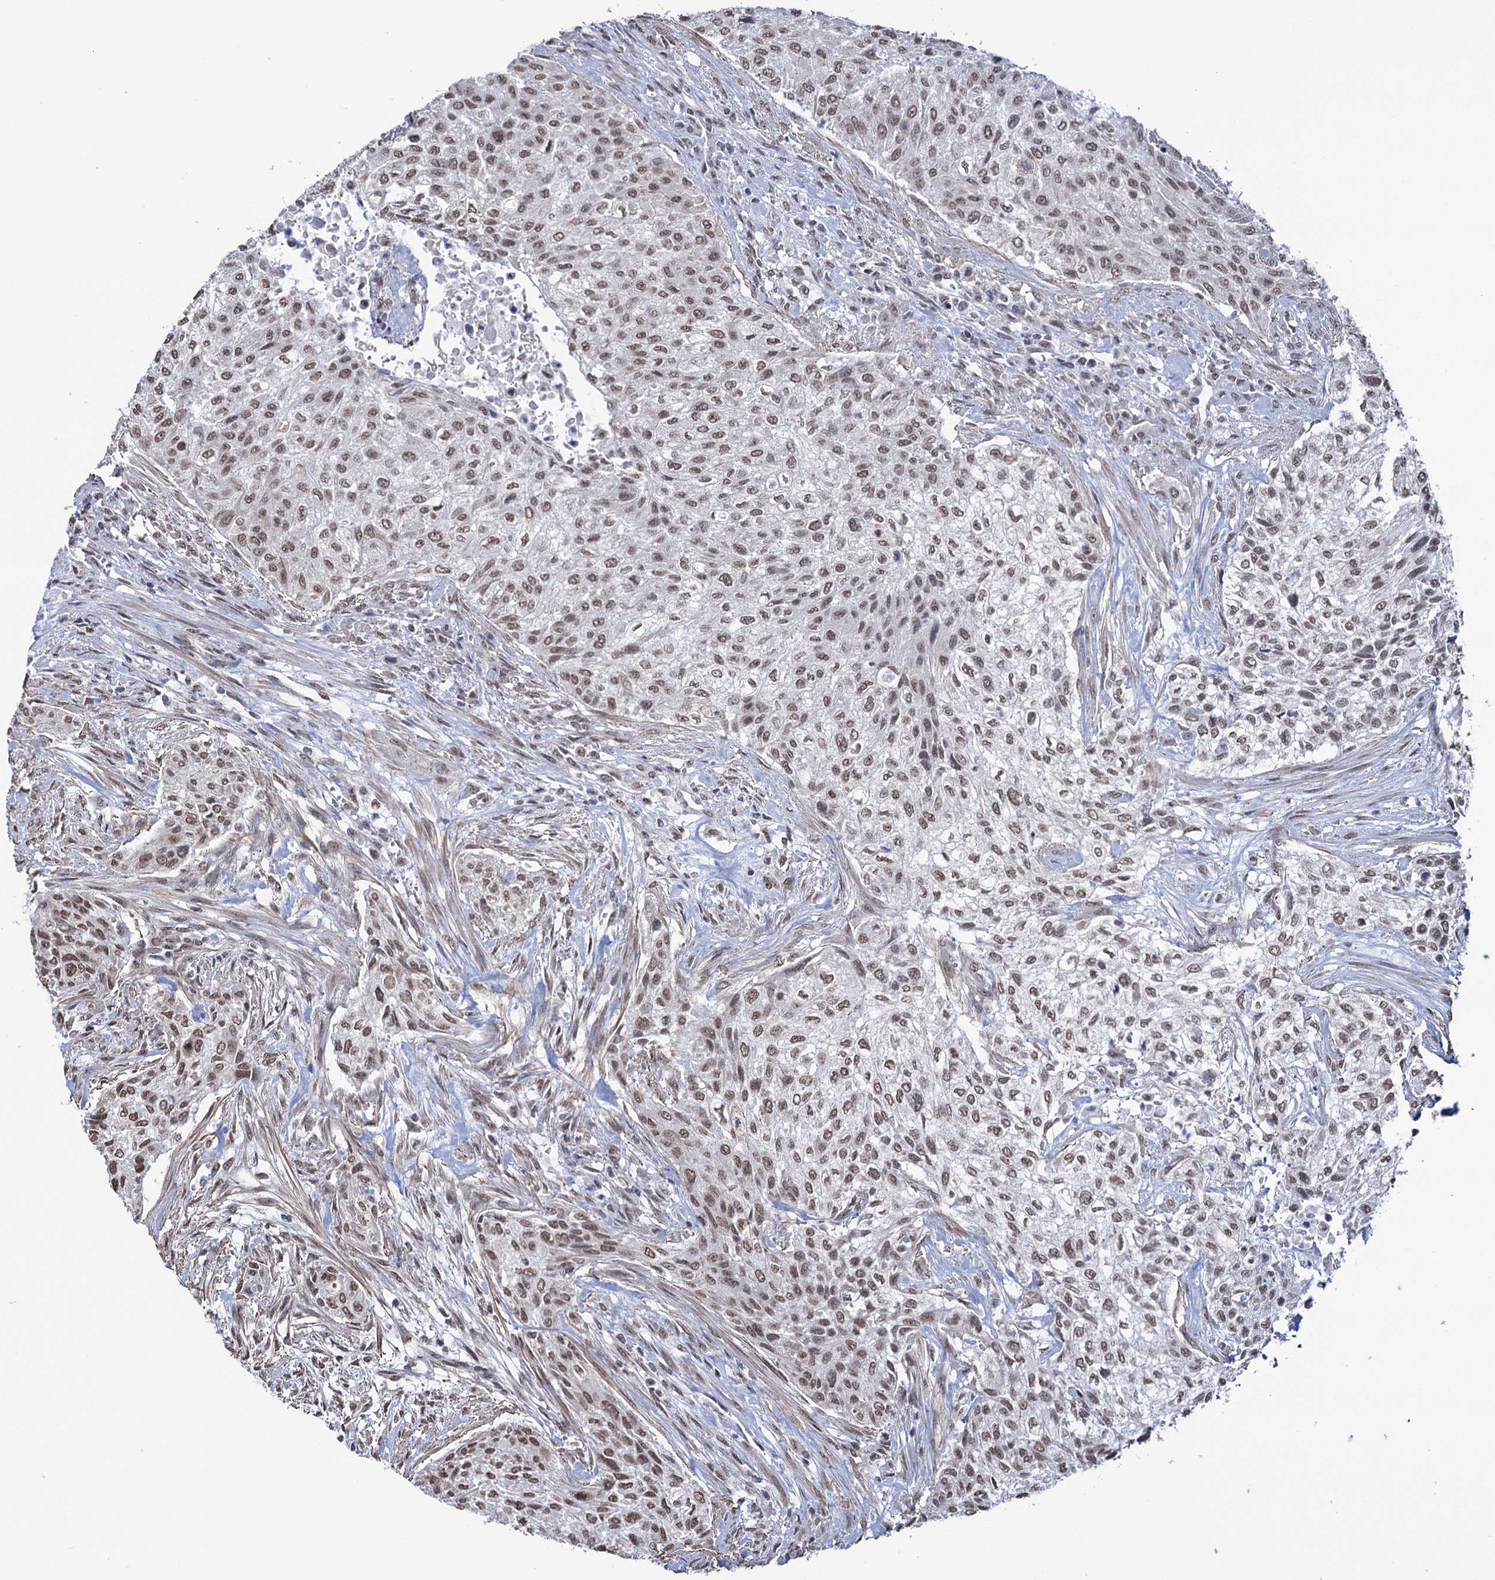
{"staining": {"intensity": "moderate", "quantity": ">75%", "location": "nuclear"}, "tissue": "urothelial cancer", "cell_type": "Tumor cells", "image_type": "cancer", "snomed": [{"axis": "morphology", "description": "Normal tissue, NOS"}, {"axis": "morphology", "description": "Urothelial carcinoma, NOS"}, {"axis": "topography", "description": "Urinary bladder"}, {"axis": "topography", "description": "Peripheral nerve tissue"}], "caption": "Tumor cells demonstrate medium levels of moderate nuclear staining in approximately >75% of cells in transitional cell carcinoma.", "gene": "ABHD10", "patient": {"sex": "male", "age": 35}}